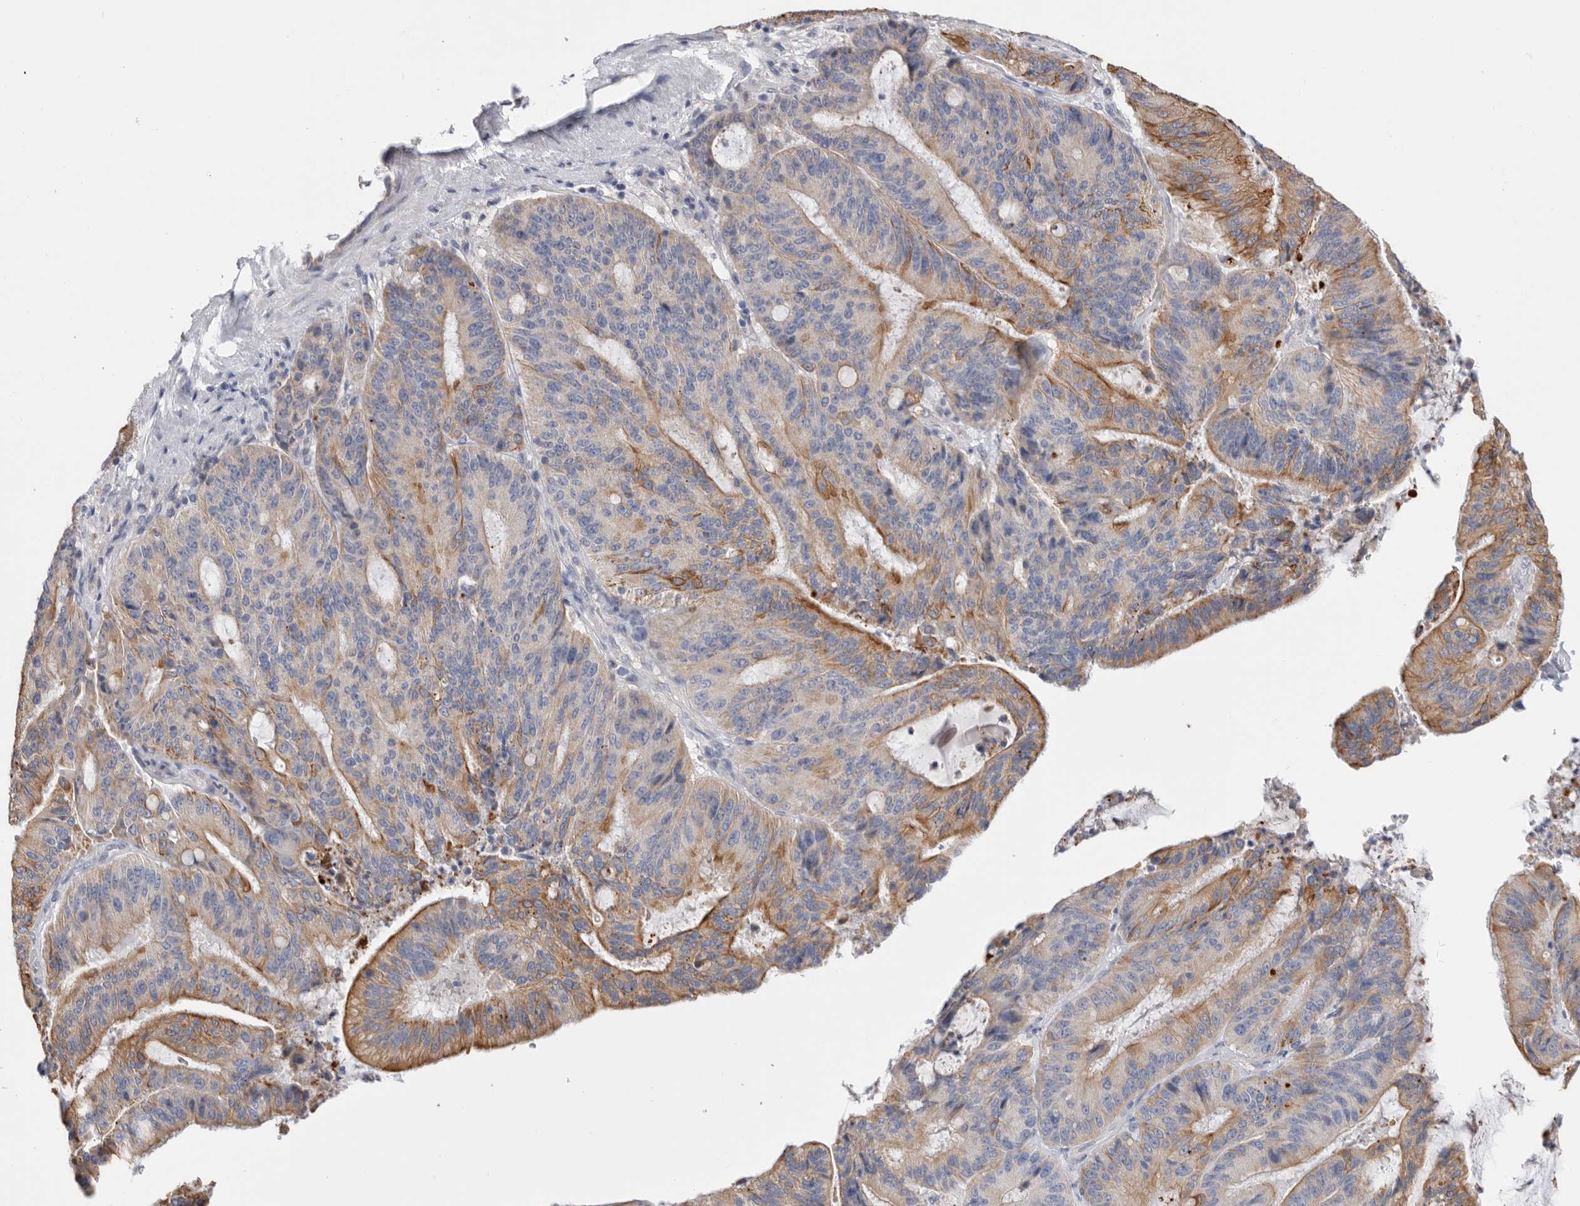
{"staining": {"intensity": "moderate", "quantity": ">75%", "location": "cytoplasmic/membranous"}, "tissue": "liver cancer", "cell_type": "Tumor cells", "image_type": "cancer", "snomed": [{"axis": "morphology", "description": "Normal tissue, NOS"}, {"axis": "morphology", "description": "Cholangiocarcinoma"}, {"axis": "topography", "description": "Liver"}, {"axis": "topography", "description": "Peripheral nerve tissue"}], "caption": "High-magnification brightfield microscopy of liver cholangiocarcinoma stained with DAB (3,3'-diaminobenzidine) (brown) and counterstained with hematoxylin (blue). tumor cells exhibit moderate cytoplasmic/membranous expression is seen in approximately>75% of cells.", "gene": "MTFR1L", "patient": {"sex": "female", "age": 73}}